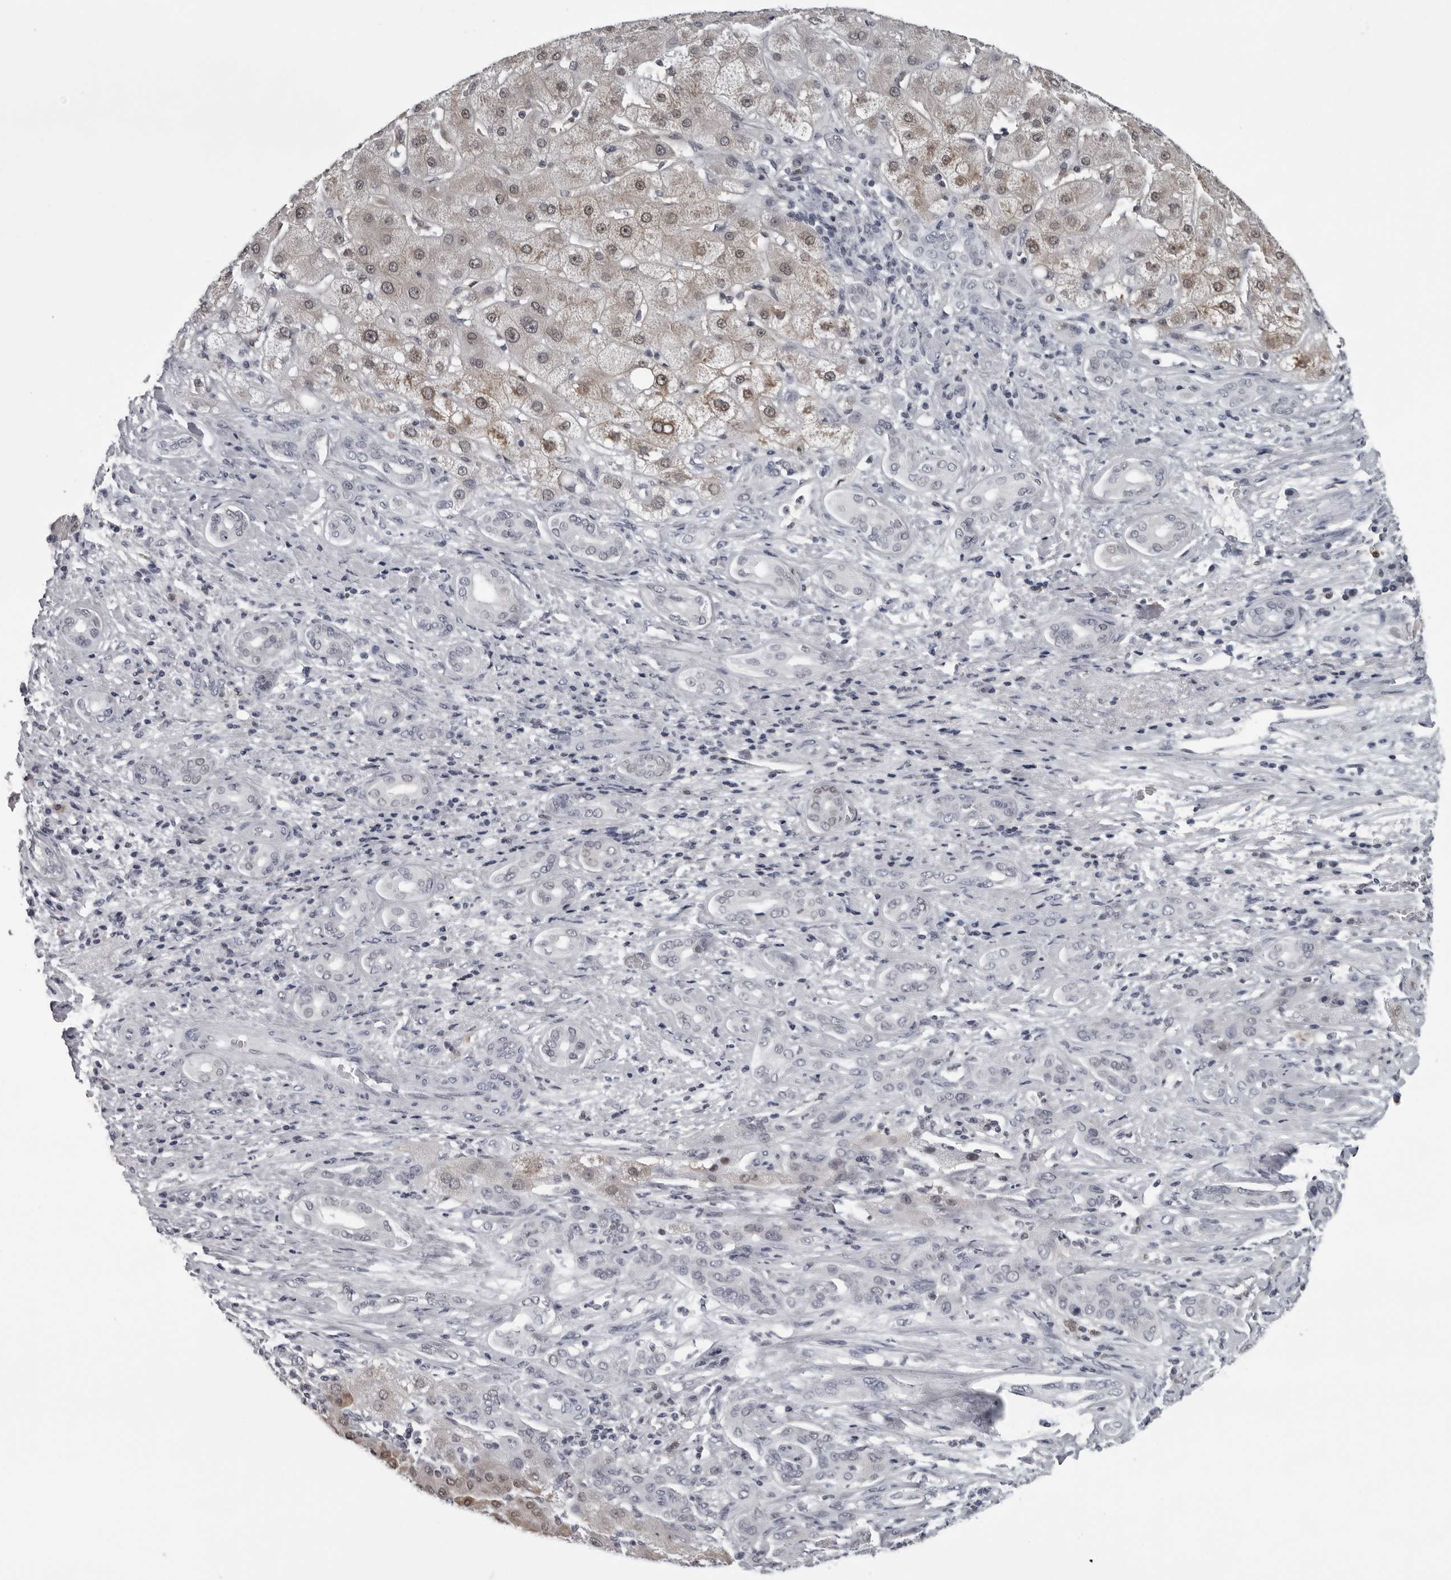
{"staining": {"intensity": "weak", "quantity": "25%-75%", "location": "cytoplasmic/membranous,nuclear"}, "tissue": "liver cancer", "cell_type": "Tumor cells", "image_type": "cancer", "snomed": [{"axis": "morphology", "description": "Carcinoma, Hepatocellular, NOS"}, {"axis": "topography", "description": "Liver"}], "caption": "A low amount of weak cytoplasmic/membranous and nuclear staining is appreciated in approximately 25%-75% of tumor cells in hepatocellular carcinoma (liver) tissue. (DAB = brown stain, brightfield microscopy at high magnification).", "gene": "LZIC", "patient": {"sex": "male", "age": 65}}